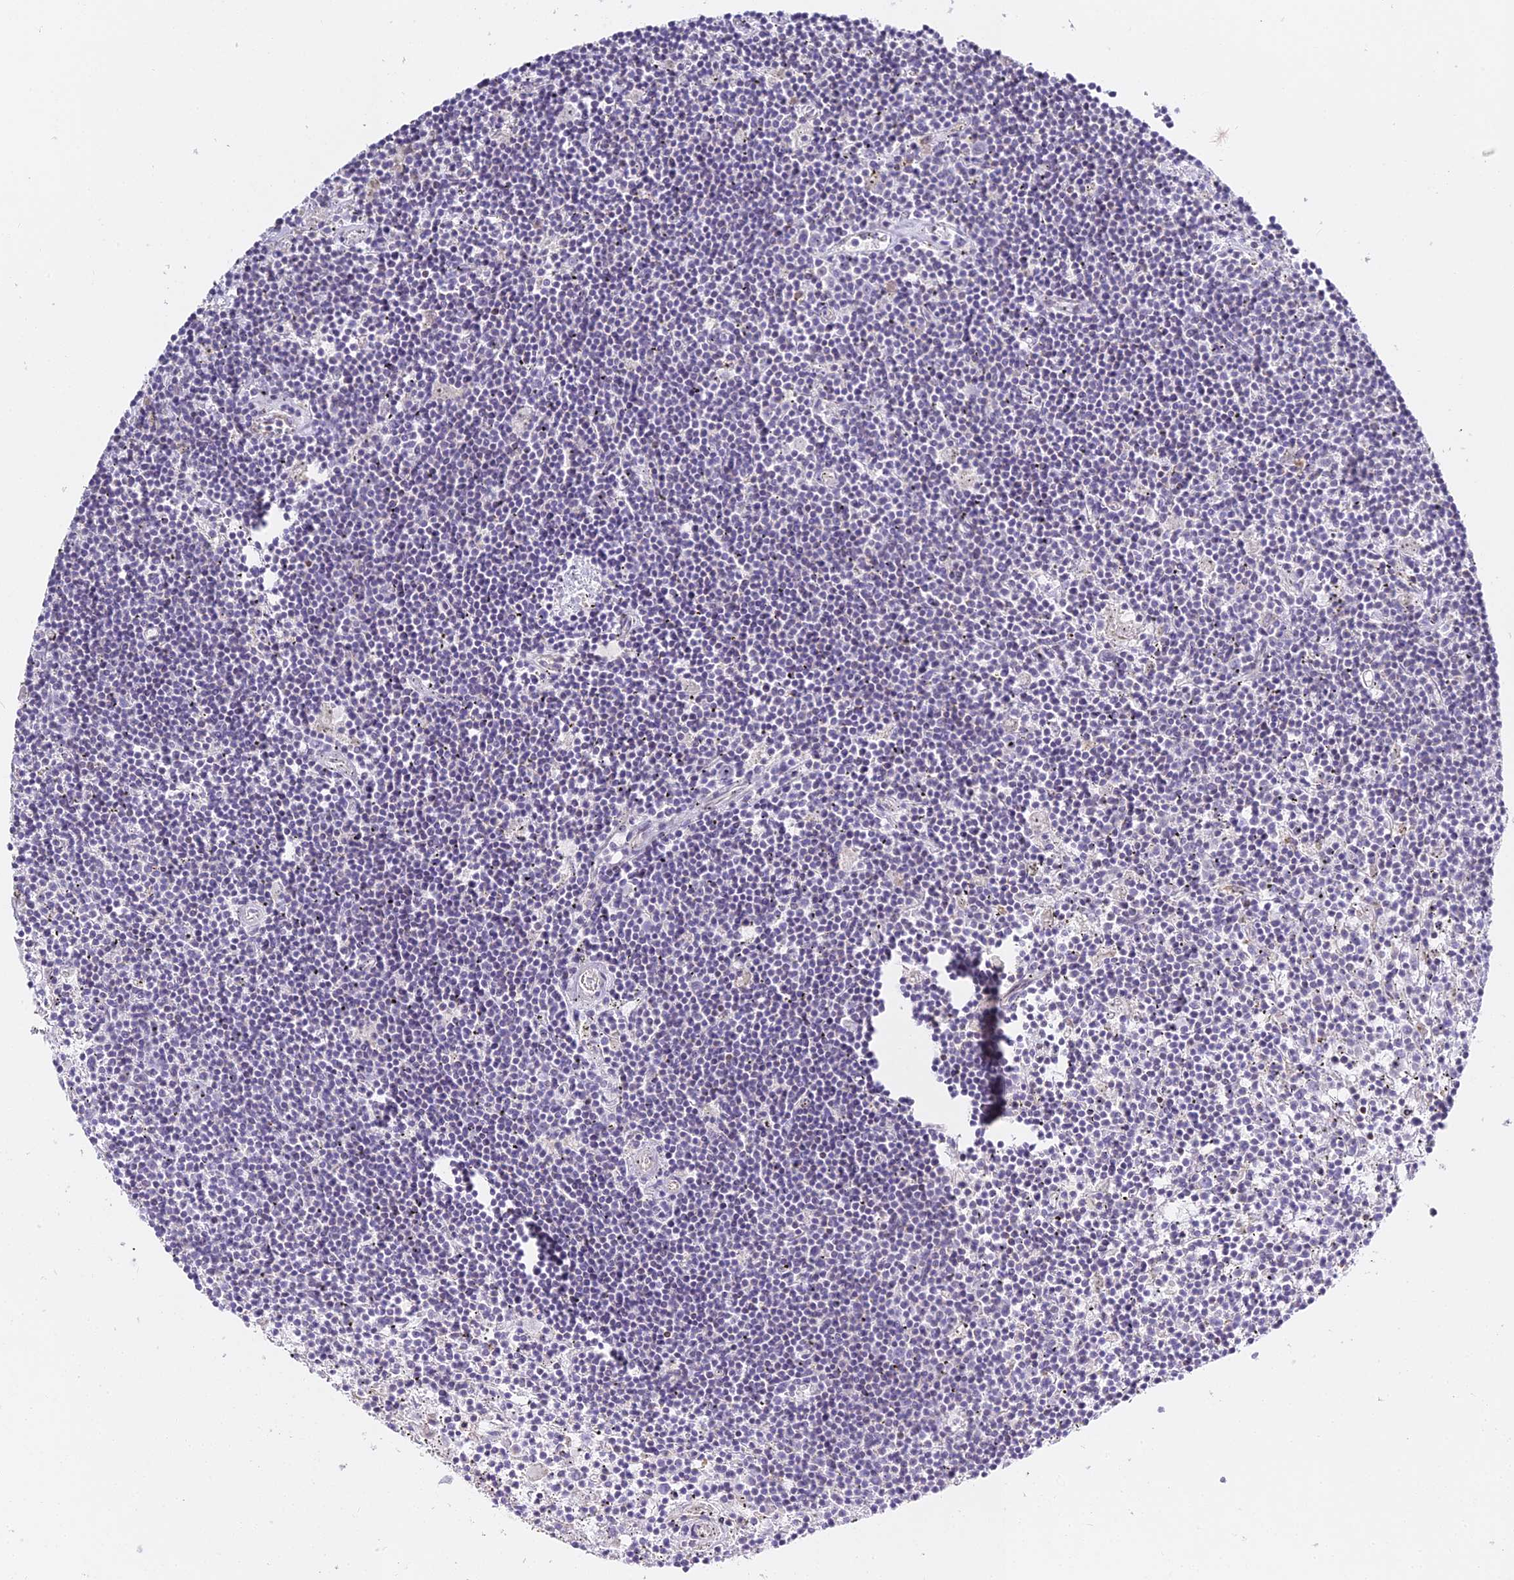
{"staining": {"intensity": "negative", "quantity": "none", "location": "none"}, "tissue": "lymphoma", "cell_type": "Tumor cells", "image_type": "cancer", "snomed": [{"axis": "morphology", "description": "Malignant lymphoma, non-Hodgkin's type, Low grade"}, {"axis": "topography", "description": "Spleen"}], "caption": "This is an immunohistochemistry photomicrograph of human malignant lymphoma, non-Hodgkin's type (low-grade). There is no expression in tumor cells.", "gene": "SERP1", "patient": {"sex": "male", "age": 76}}